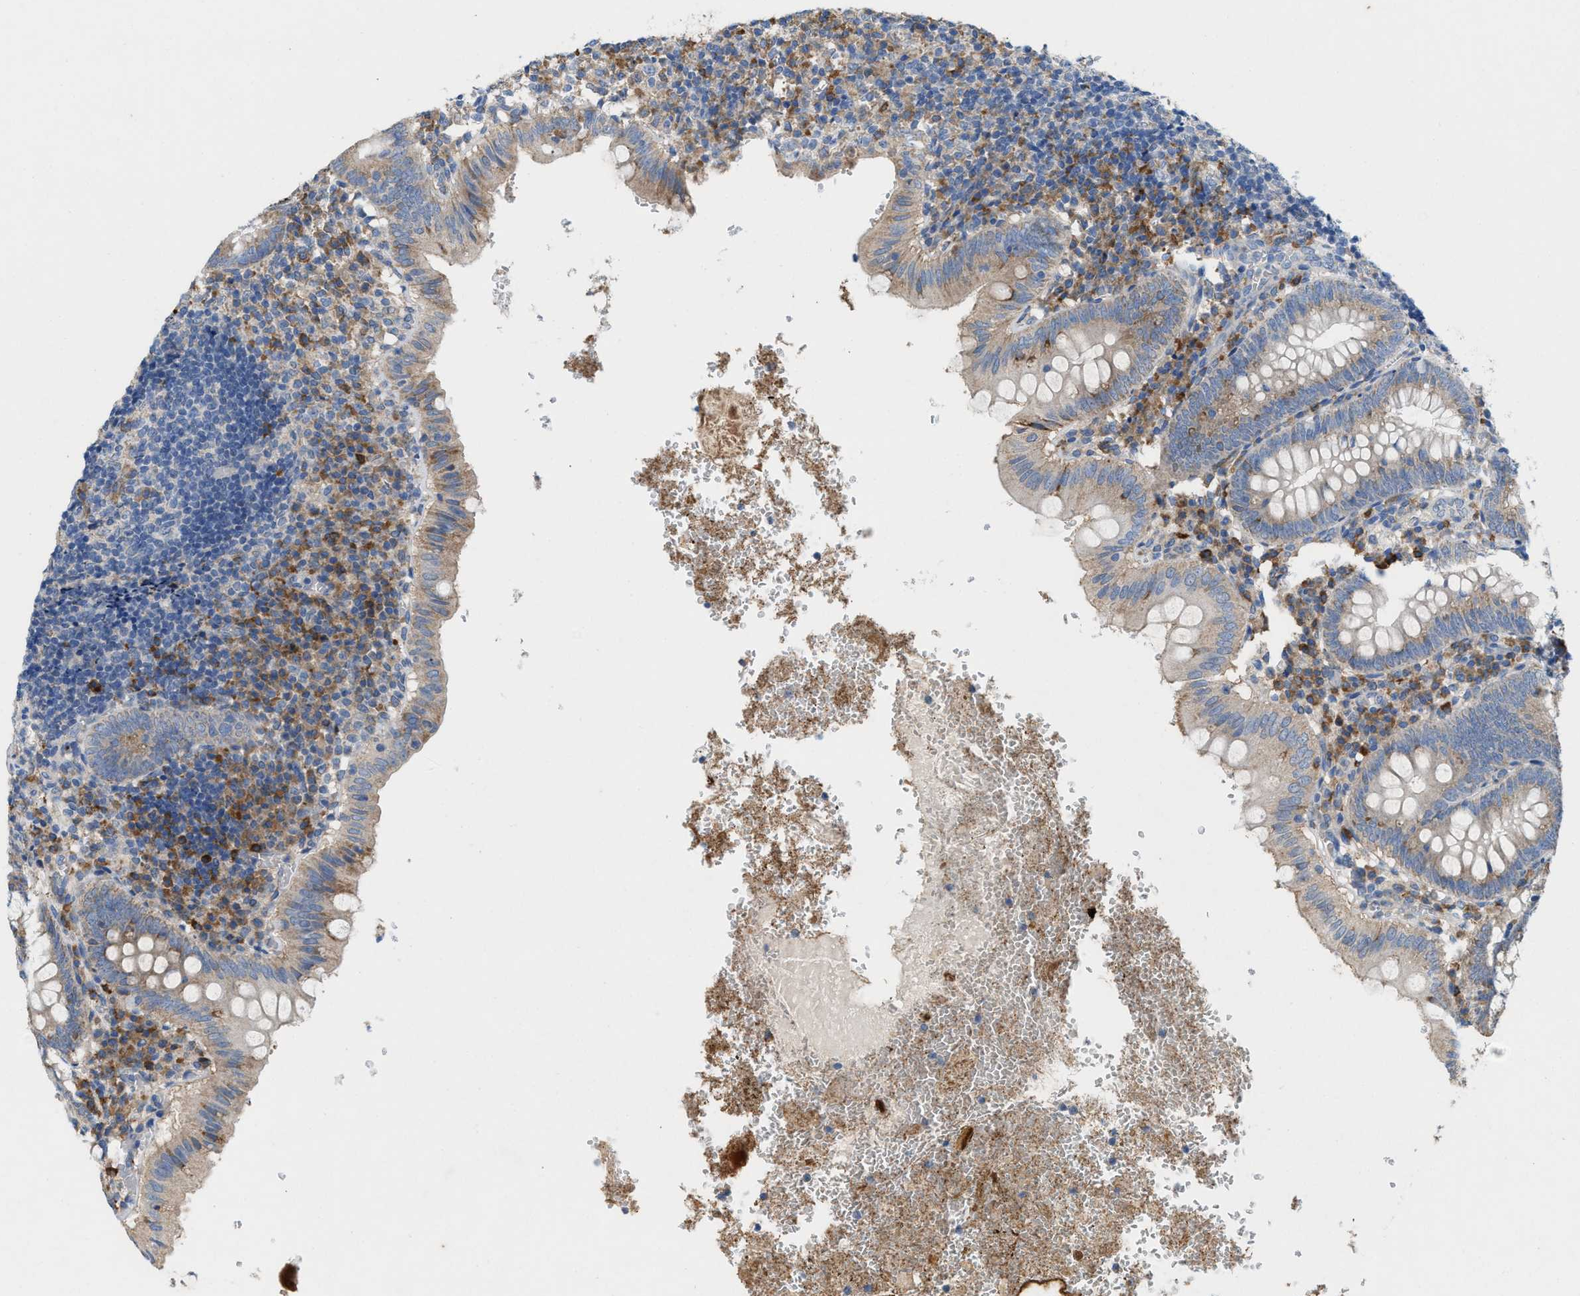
{"staining": {"intensity": "weak", "quantity": ">75%", "location": "cytoplasmic/membranous"}, "tissue": "appendix", "cell_type": "Glandular cells", "image_type": "normal", "snomed": [{"axis": "morphology", "description": "Normal tissue, NOS"}, {"axis": "topography", "description": "Appendix"}], "caption": "High-magnification brightfield microscopy of unremarkable appendix stained with DAB (brown) and counterstained with hematoxylin (blue). glandular cells exhibit weak cytoplasmic/membranous expression is appreciated in about>75% of cells.", "gene": "DYNC2I1", "patient": {"sex": "male", "age": 8}}